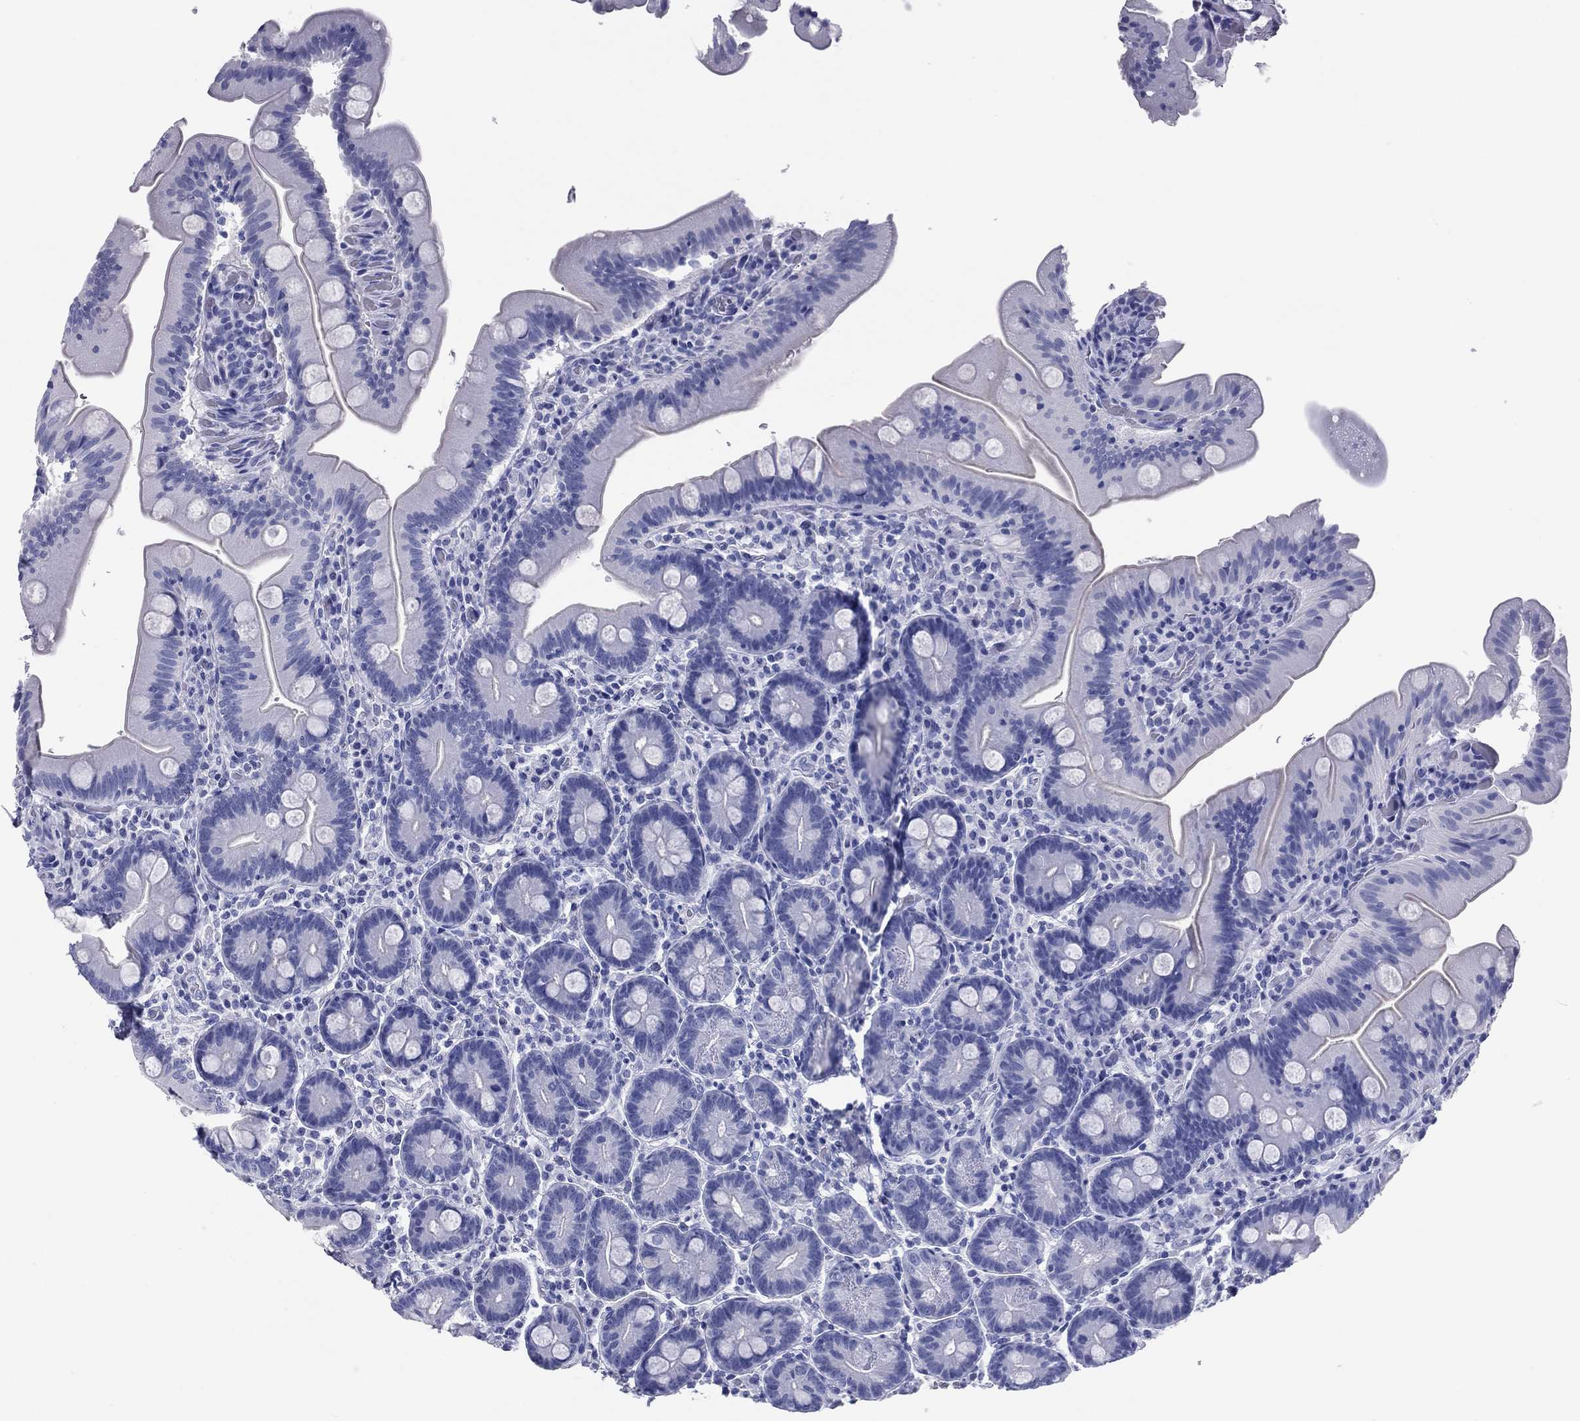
{"staining": {"intensity": "negative", "quantity": "none", "location": "none"}, "tissue": "small intestine", "cell_type": "Glandular cells", "image_type": "normal", "snomed": [{"axis": "morphology", "description": "Normal tissue, NOS"}, {"axis": "topography", "description": "Small intestine"}], "caption": "IHC micrograph of unremarkable small intestine stained for a protein (brown), which shows no expression in glandular cells.", "gene": "NPPA", "patient": {"sex": "male", "age": 37}}